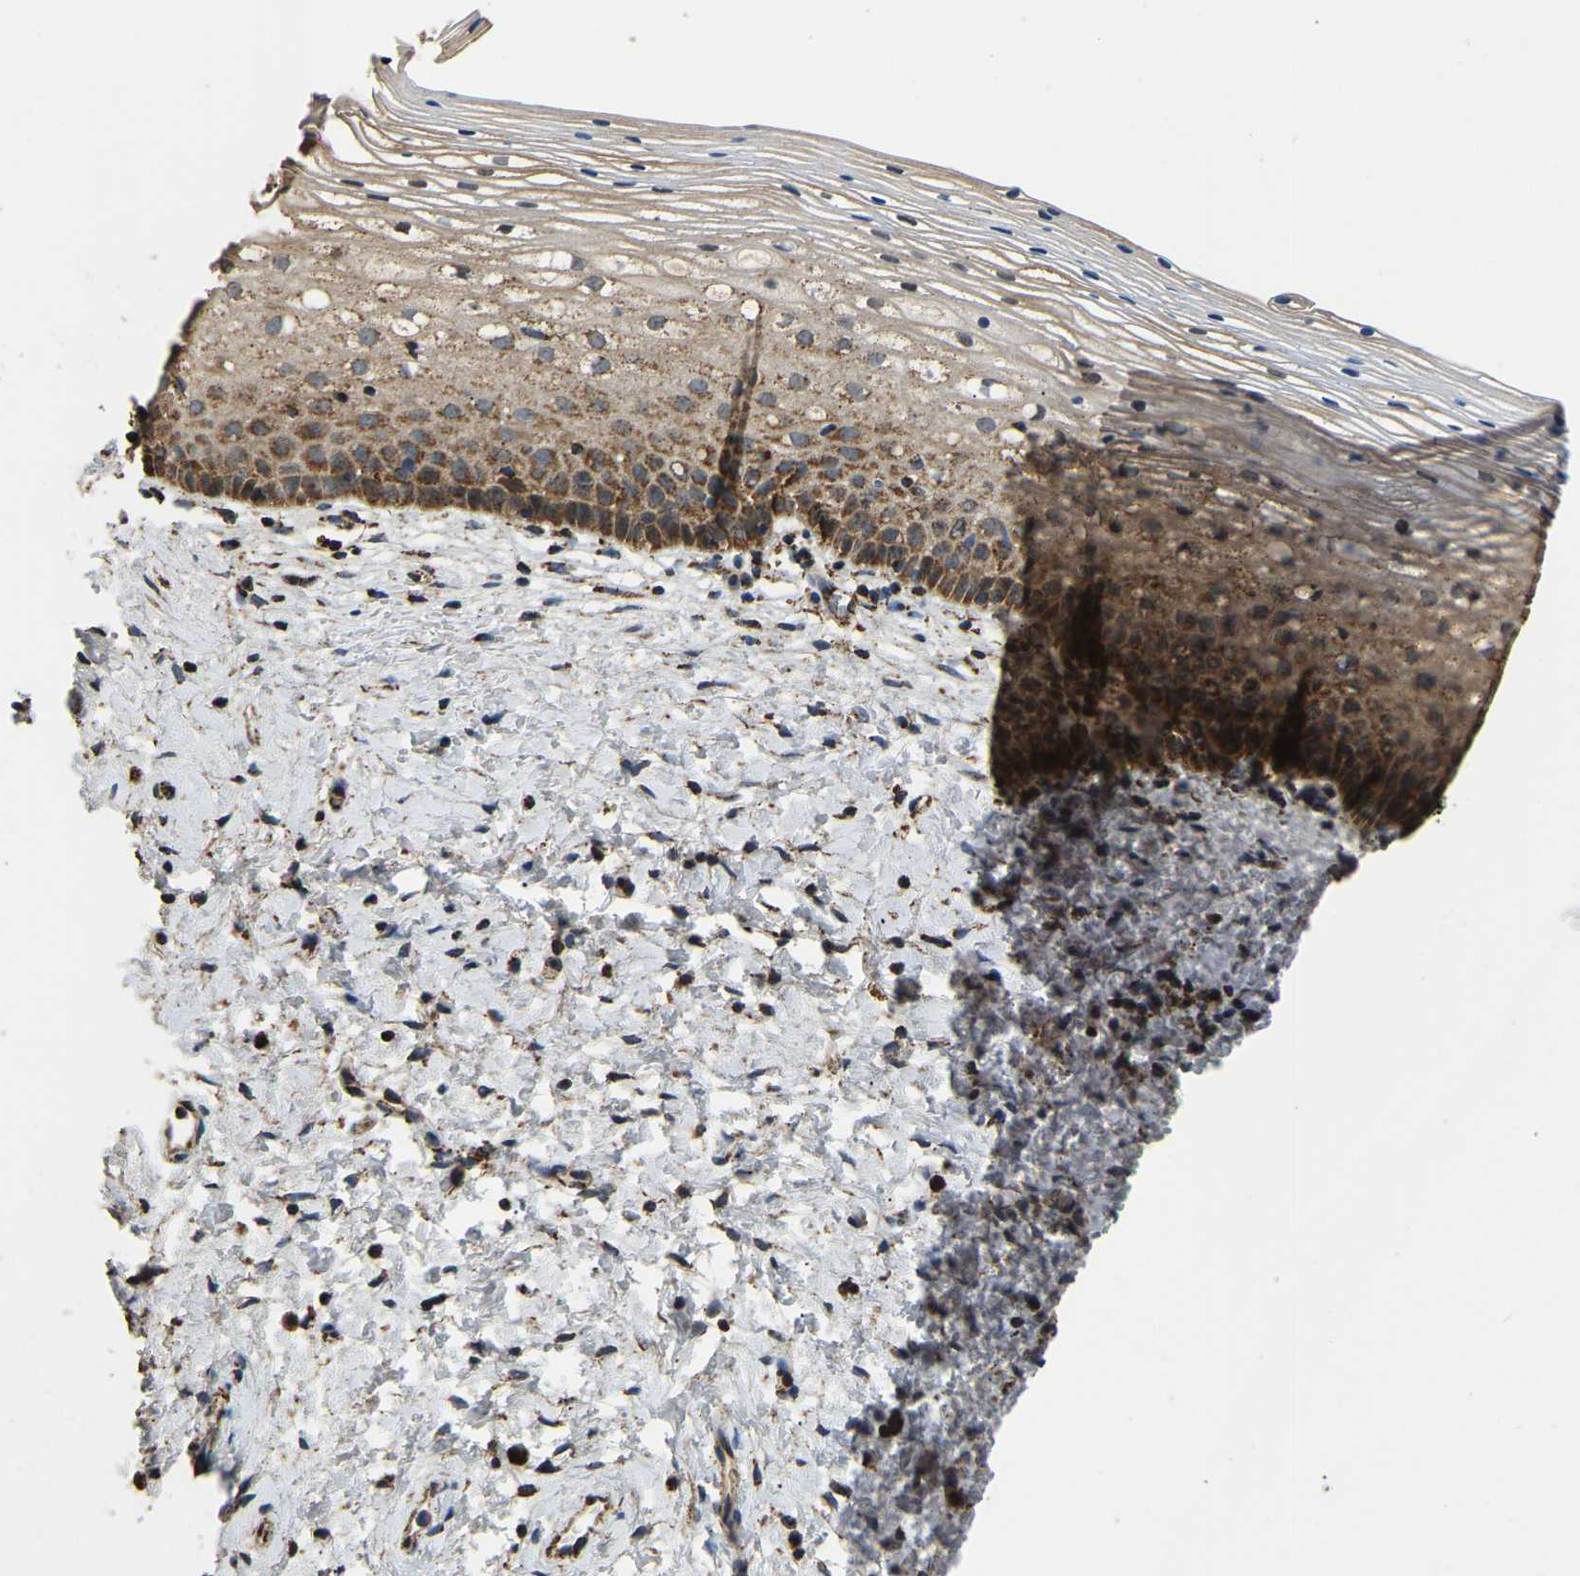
{"staining": {"intensity": "moderate", "quantity": ">75%", "location": "cytoplasmic/membranous"}, "tissue": "cervix", "cell_type": "Glandular cells", "image_type": "normal", "snomed": [{"axis": "morphology", "description": "Normal tissue, NOS"}, {"axis": "topography", "description": "Cervix"}], "caption": "A photomicrograph of human cervix stained for a protein shows moderate cytoplasmic/membranous brown staining in glandular cells. The protein is shown in brown color, while the nuclei are stained blue.", "gene": "TUFM", "patient": {"sex": "female", "age": 72}}